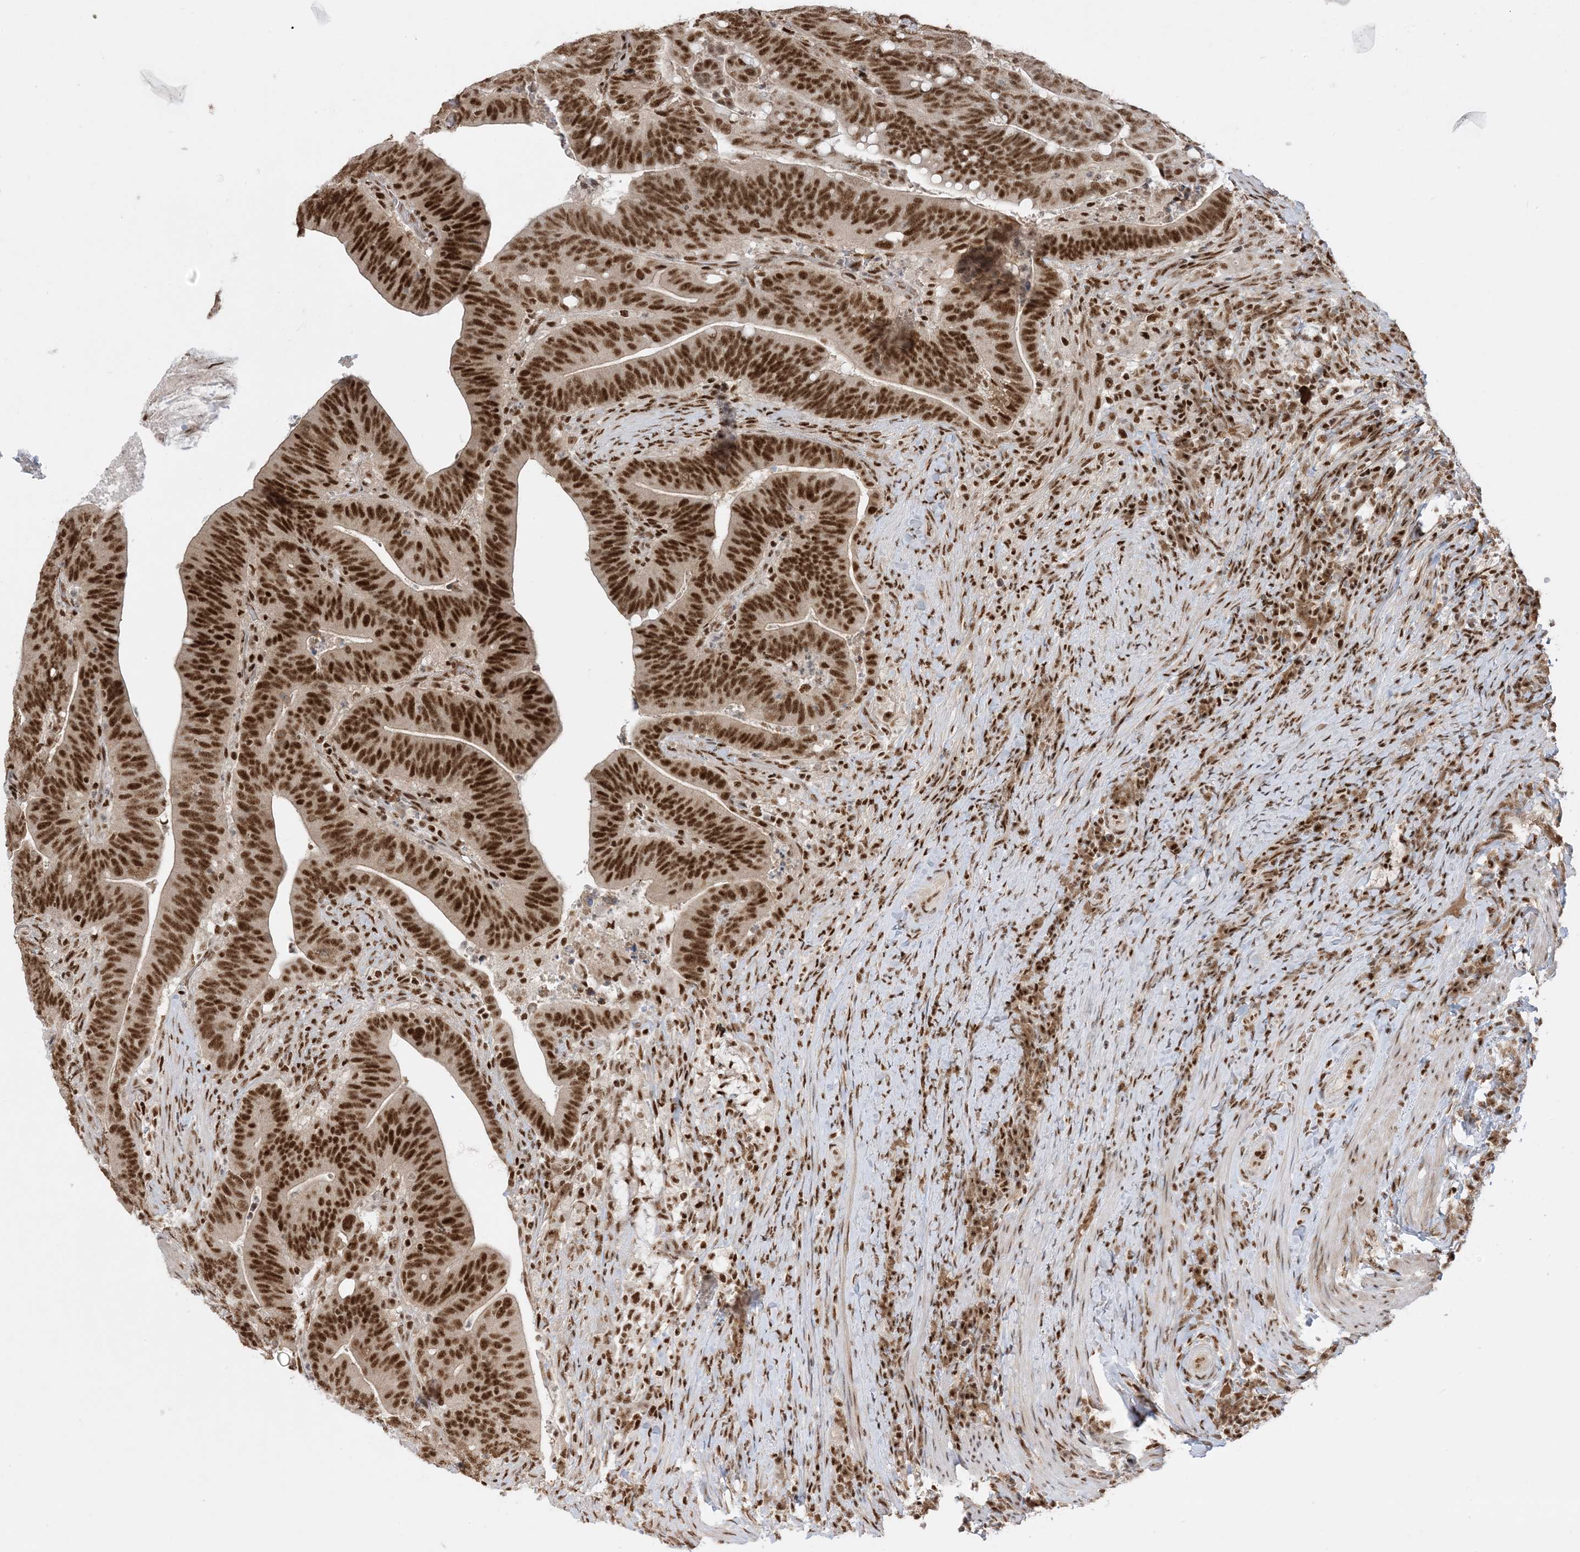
{"staining": {"intensity": "strong", "quantity": ">75%", "location": "nuclear"}, "tissue": "colorectal cancer", "cell_type": "Tumor cells", "image_type": "cancer", "snomed": [{"axis": "morphology", "description": "Adenocarcinoma, NOS"}, {"axis": "topography", "description": "Colon"}], "caption": "Immunohistochemical staining of human adenocarcinoma (colorectal) exhibits strong nuclear protein staining in about >75% of tumor cells.", "gene": "PPIL2", "patient": {"sex": "female", "age": 66}}